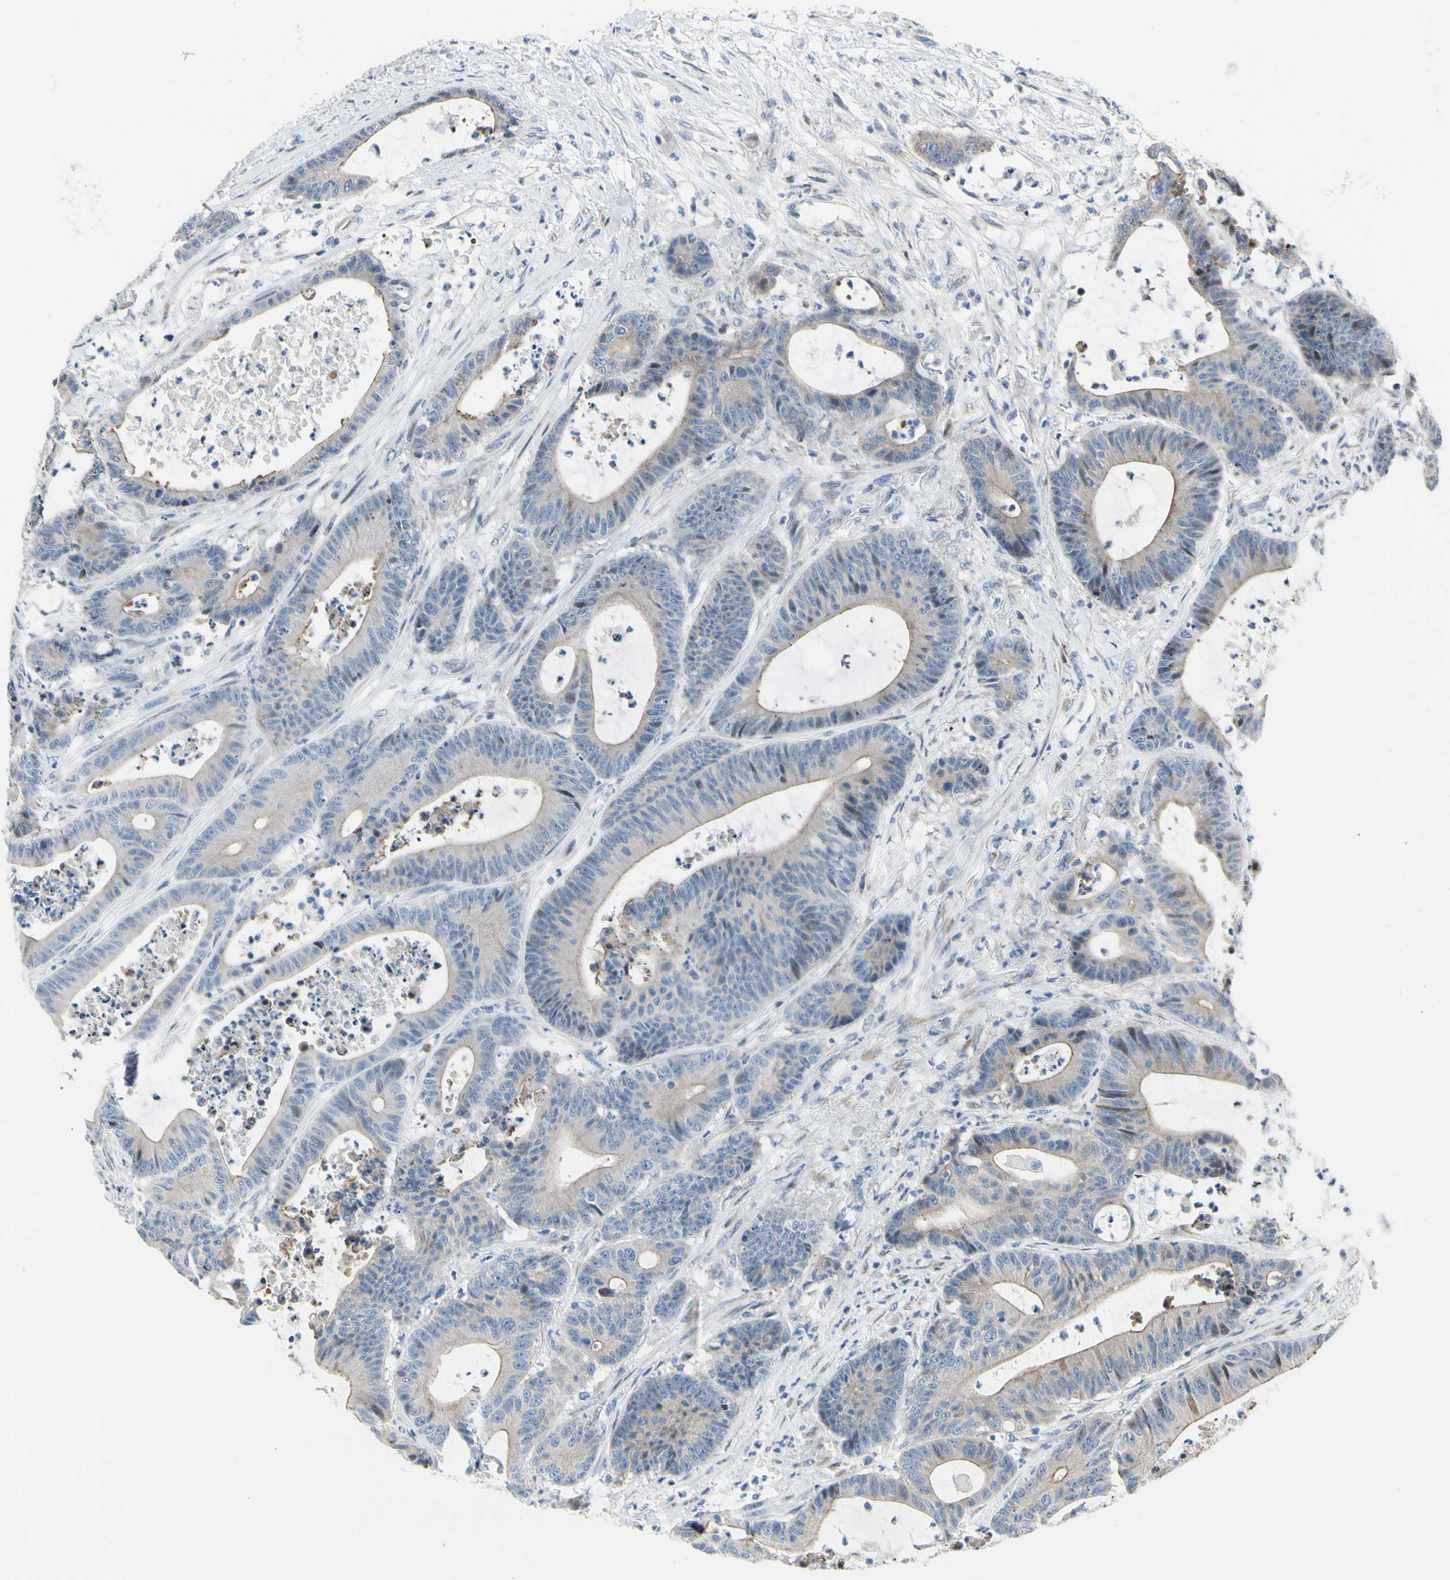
{"staining": {"intensity": "weak", "quantity": "<25%", "location": "cytoplasmic/membranous"}, "tissue": "colorectal cancer", "cell_type": "Tumor cells", "image_type": "cancer", "snomed": [{"axis": "morphology", "description": "Adenocarcinoma, NOS"}, {"axis": "topography", "description": "Colon"}], "caption": "DAB immunohistochemical staining of colorectal adenocarcinoma reveals no significant positivity in tumor cells.", "gene": "NPDC1", "patient": {"sex": "female", "age": 84}}